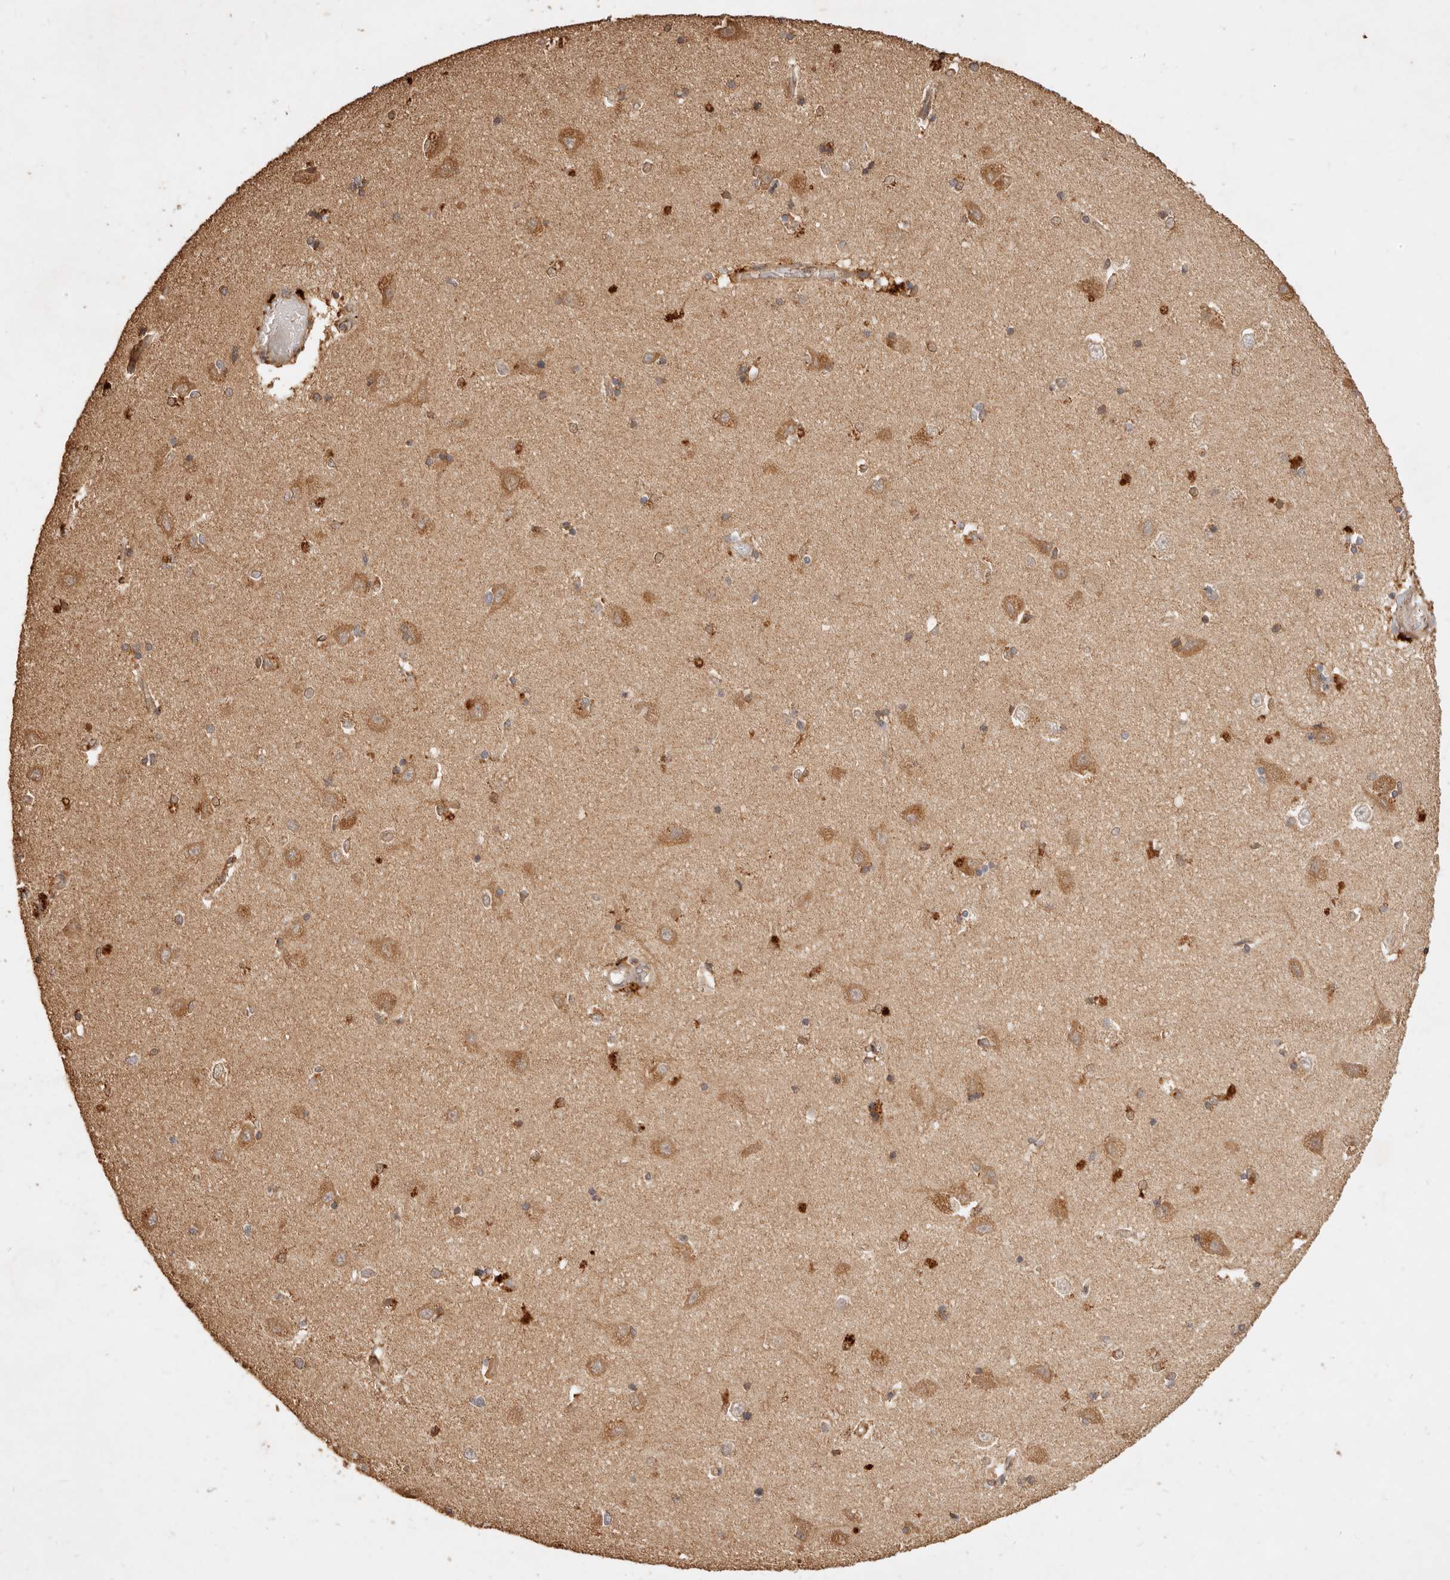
{"staining": {"intensity": "moderate", "quantity": "25%-75%", "location": "cytoplasmic/membranous"}, "tissue": "hippocampus", "cell_type": "Glial cells", "image_type": "normal", "snomed": [{"axis": "morphology", "description": "Normal tissue, NOS"}, {"axis": "topography", "description": "Hippocampus"}], "caption": "Unremarkable hippocampus reveals moderate cytoplasmic/membranous positivity in about 25%-75% of glial cells Ihc stains the protein of interest in brown and the nuclei are stained blue..", "gene": "FAM180B", "patient": {"sex": "male", "age": 45}}